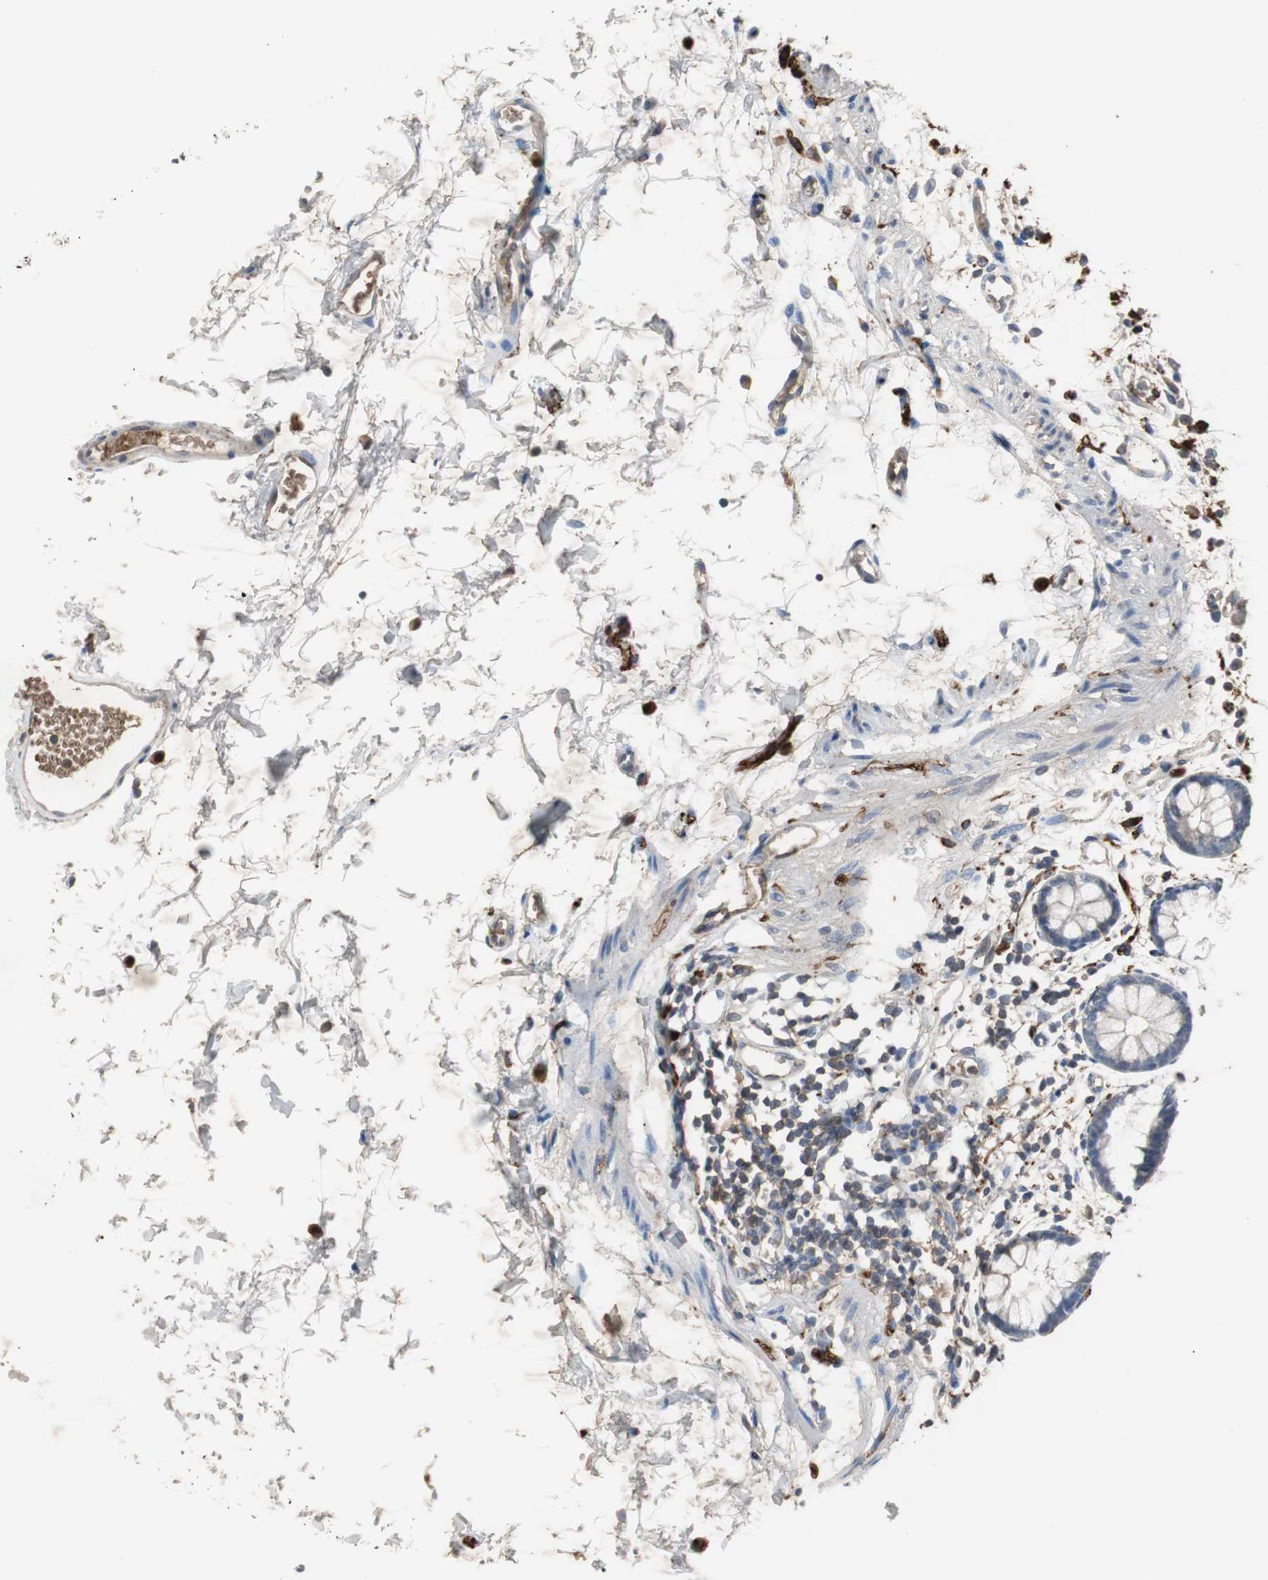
{"staining": {"intensity": "negative", "quantity": "none", "location": "none"}, "tissue": "rectum", "cell_type": "Glandular cells", "image_type": "normal", "snomed": [{"axis": "morphology", "description": "Normal tissue, NOS"}, {"axis": "topography", "description": "Rectum"}], "caption": "Histopathology image shows no protein positivity in glandular cells of benign rectum.", "gene": "CALB2", "patient": {"sex": "female", "age": 66}}